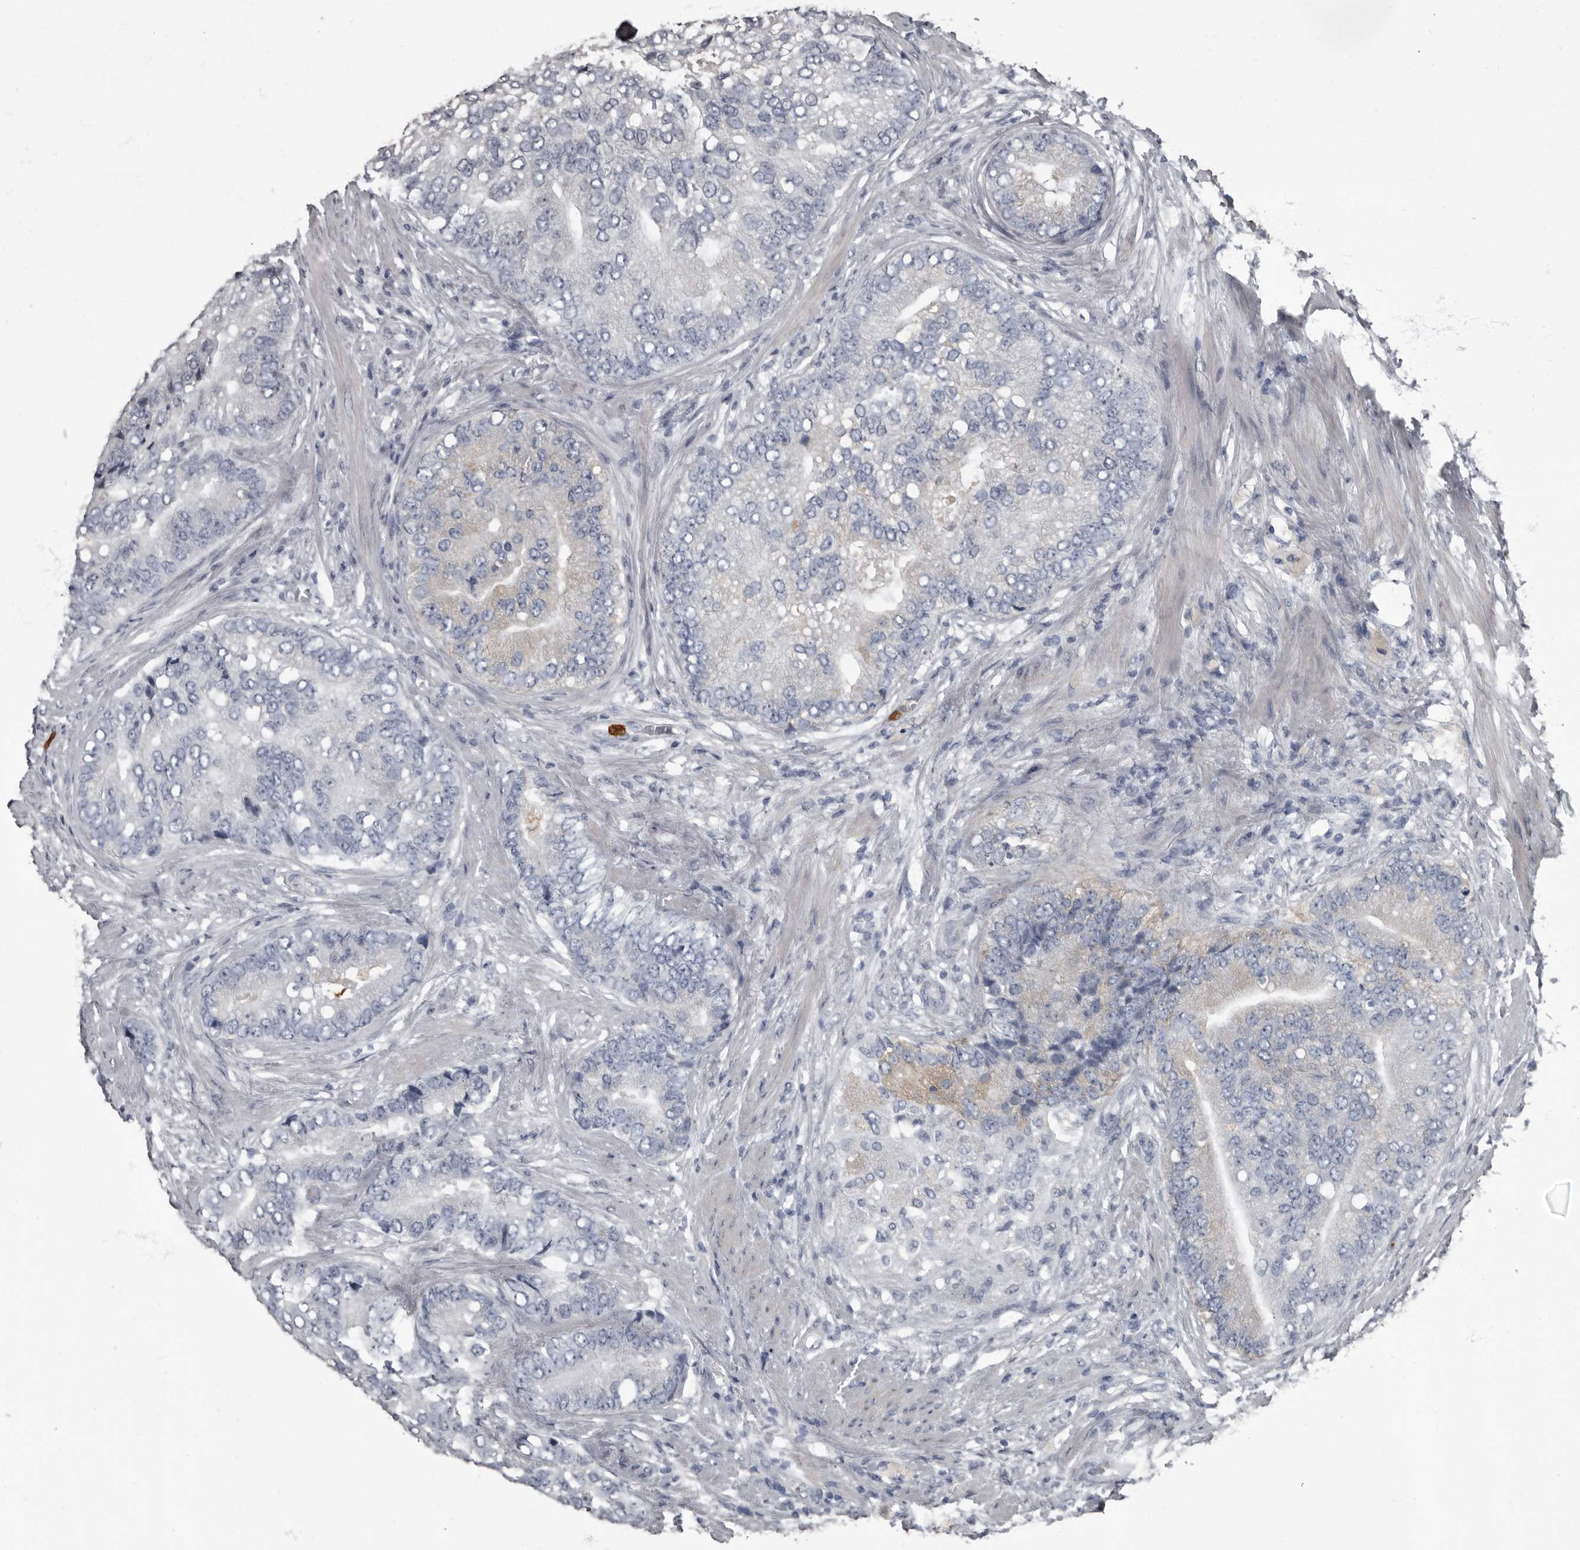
{"staining": {"intensity": "negative", "quantity": "none", "location": "none"}, "tissue": "prostate cancer", "cell_type": "Tumor cells", "image_type": "cancer", "snomed": [{"axis": "morphology", "description": "Adenocarcinoma, High grade"}, {"axis": "topography", "description": "Prostate"}], "caption": "This is an immunohistochemistry micrograph of human prostate high-grade adenocarcinoma. There is no staining in tumor cells.", "gene": "TPD52L1", "patient": {"sex": "male", "age": 70}}